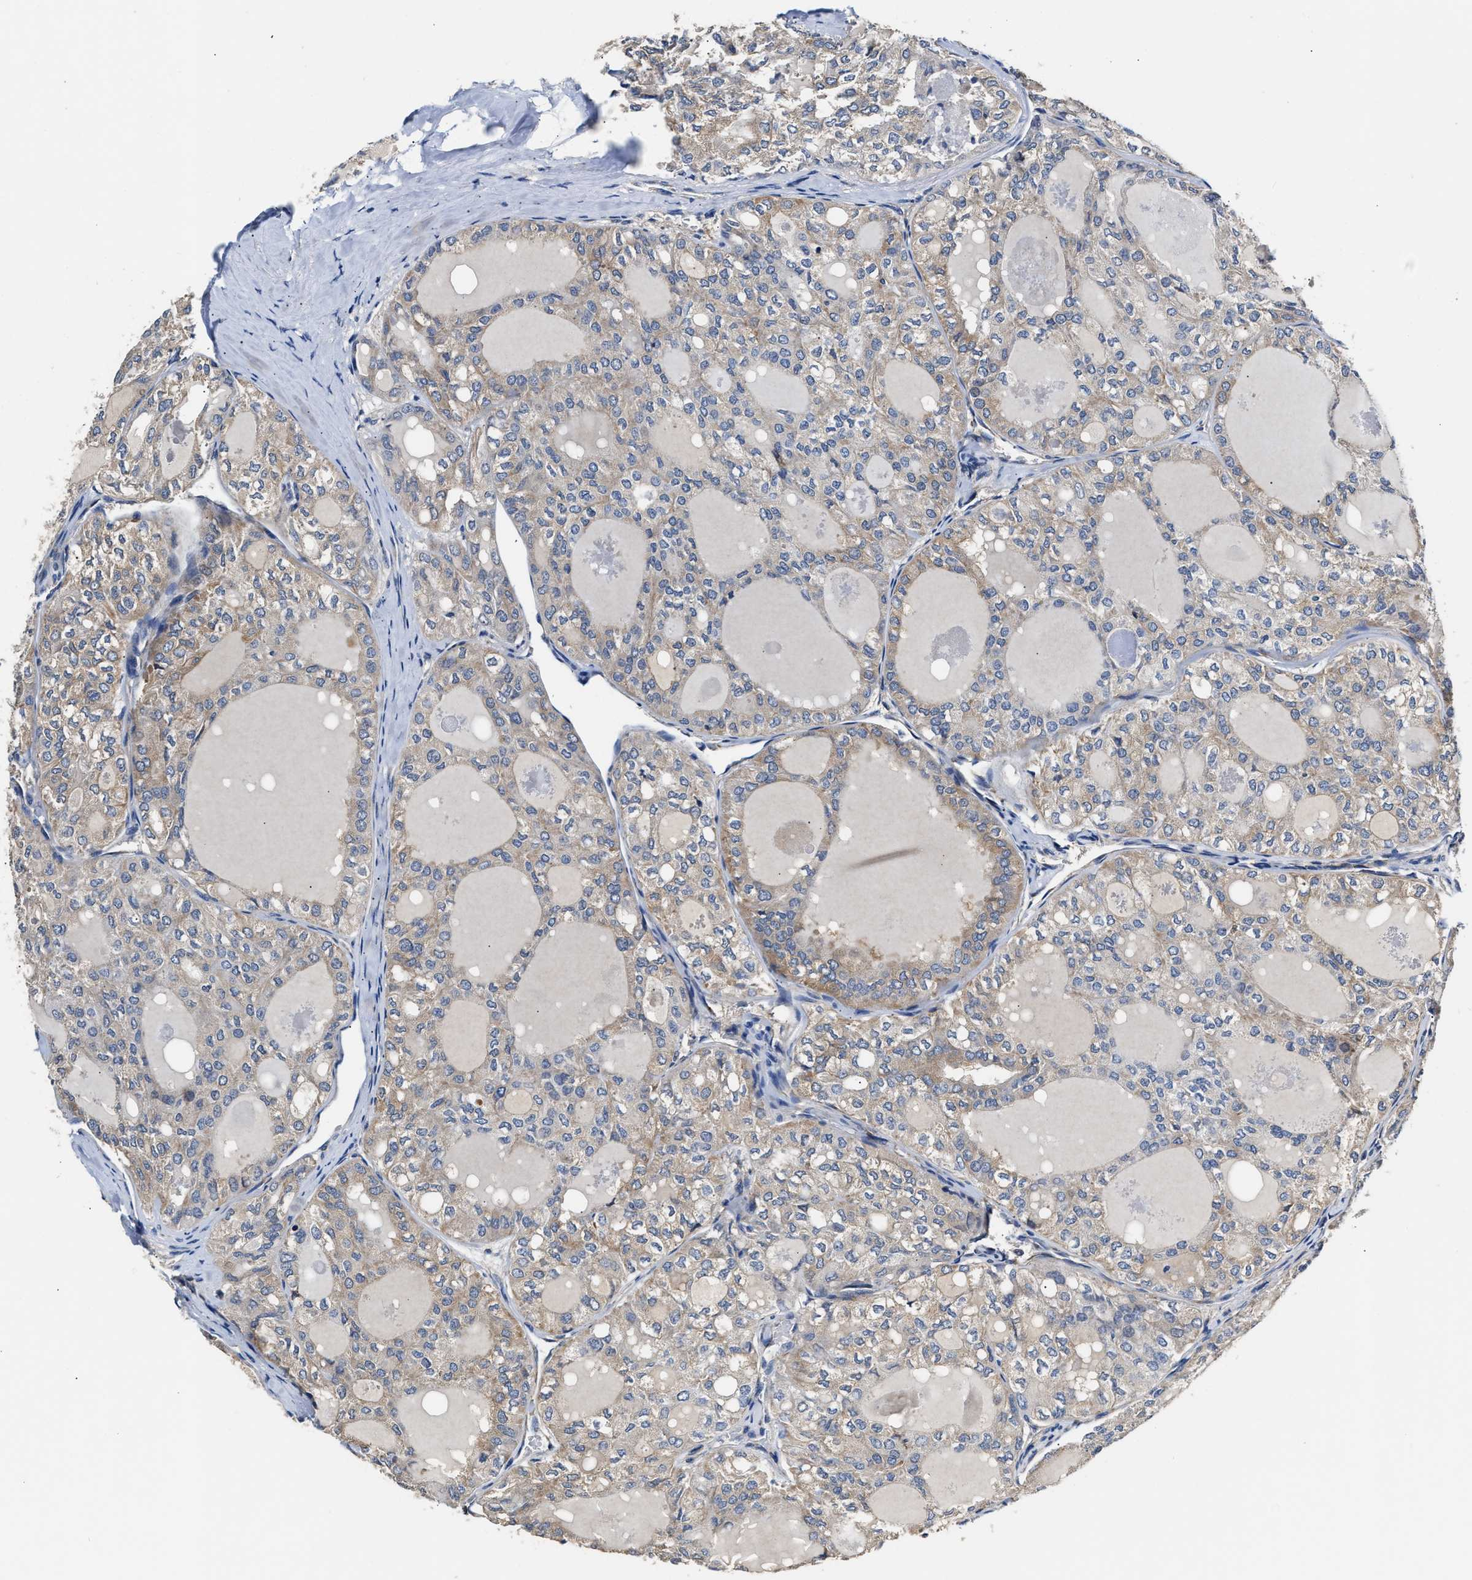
{"staining": {"intensity": "moderate", "quantity": "25%-75%", "location": "cytoplasmic/membranous"}, "tissue": "thyroid cancer", "cell_type": "Tumor cells", "image_type": "cancer", "snomed": [{"axis": "morphology", "description": "Follicular adenoma carcinoma, NOS"}, {"axis": "topography", "description": "Thyroid gland"}], "caption": "Brown immunohistochemical staining in follicular adenoma carcinoma (thyroid) demonstrates moderate cytoplasmic/membranous expression in about 25%-75% of tumor cells.", "gene": "TEX2", "patient": {"sex": "male", "age": 75}}